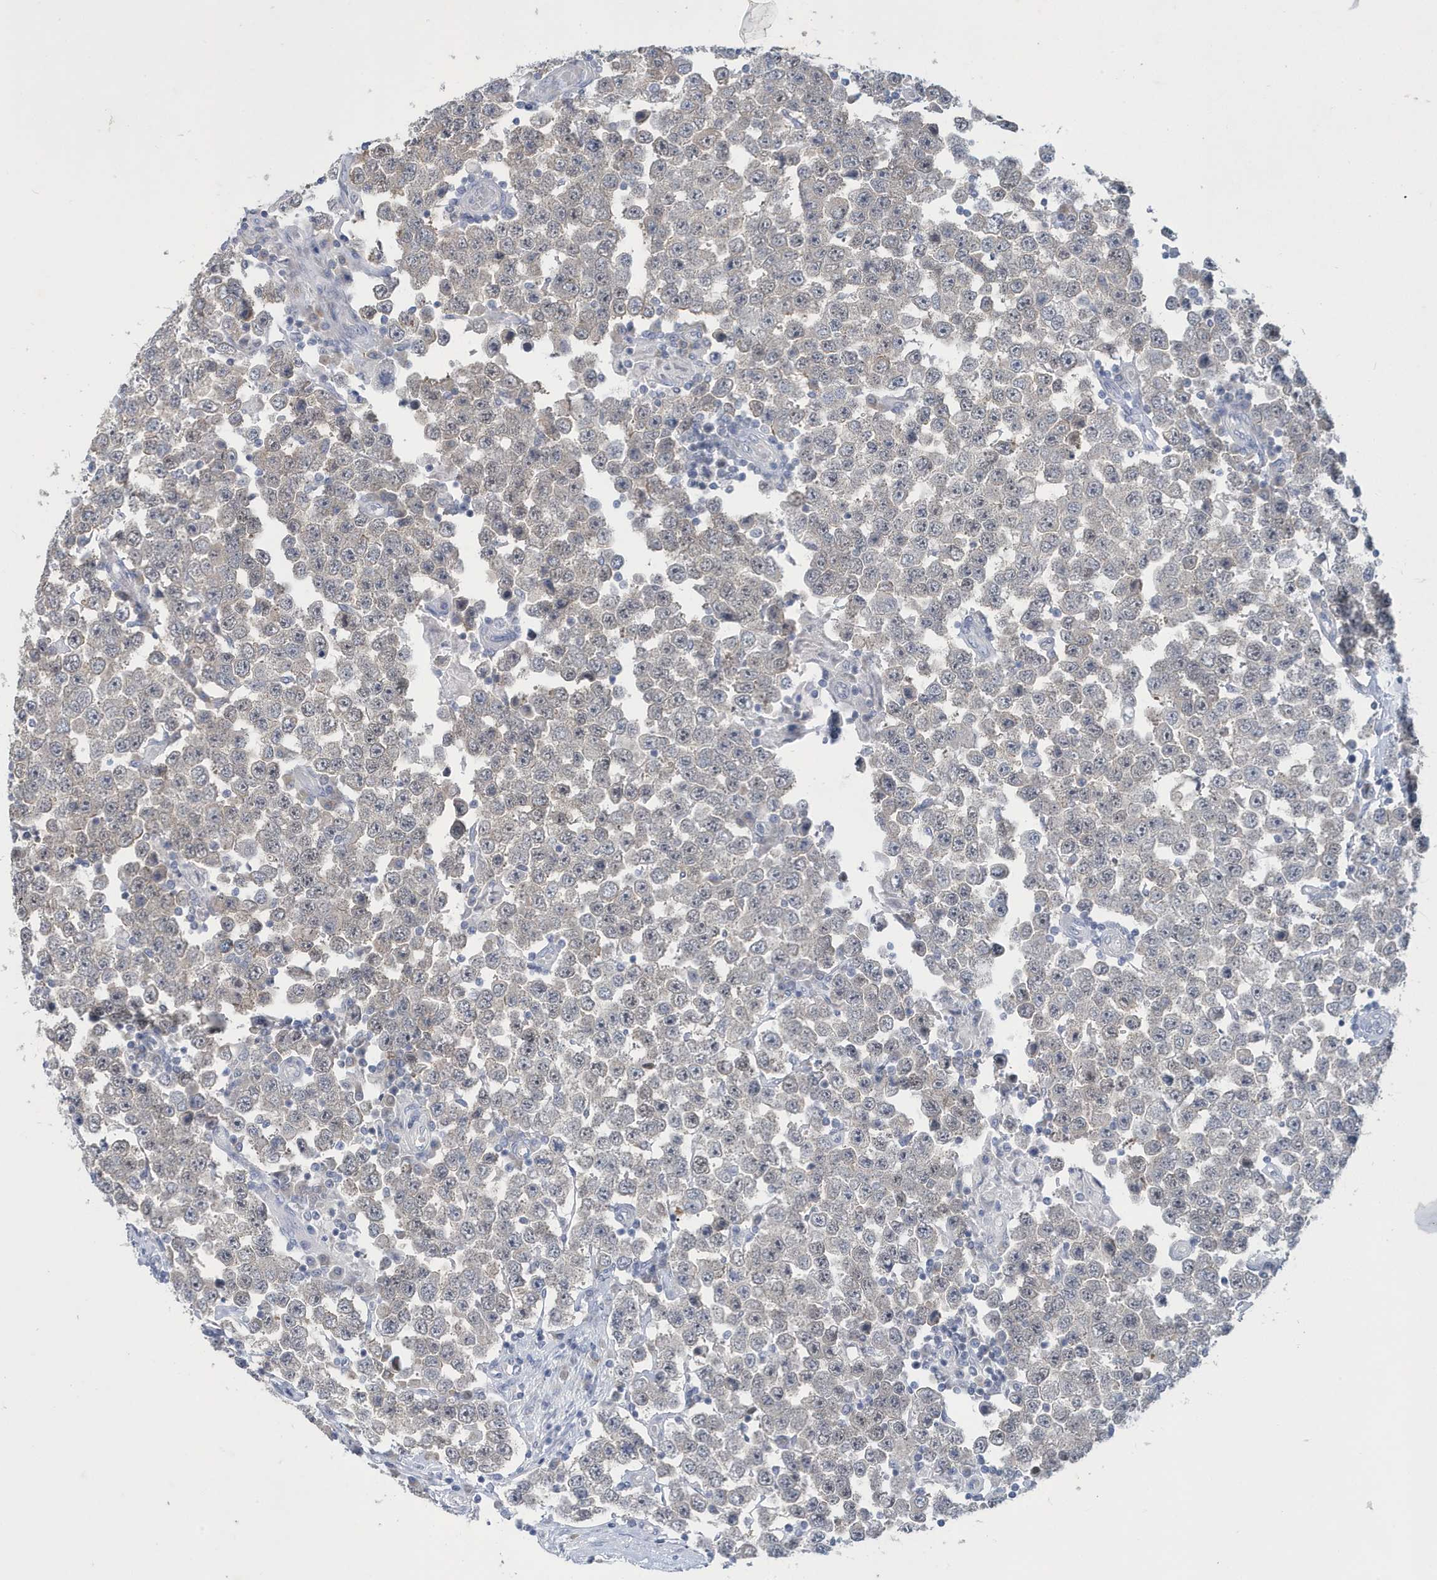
{"staining": {"intensity": "weak", "quantity": "25%-75%", "location": "nuclear"}, "tissue": "testis cancer", "cell_type": "Tumor cells", "image_type": "cancer", "snomed": [{"axis": "morphology", "description": "Seminoma, NOS"}, {"axis": "topography", "description": "Testis"}], "caption": "Seminoma (testis) stained for a protein (brown) shows weak nuclear positive positivity in approximately 25%-75% of tumor cells.", "gene": "ZNF654", "patient": {"sex": "male", "age": 28}}